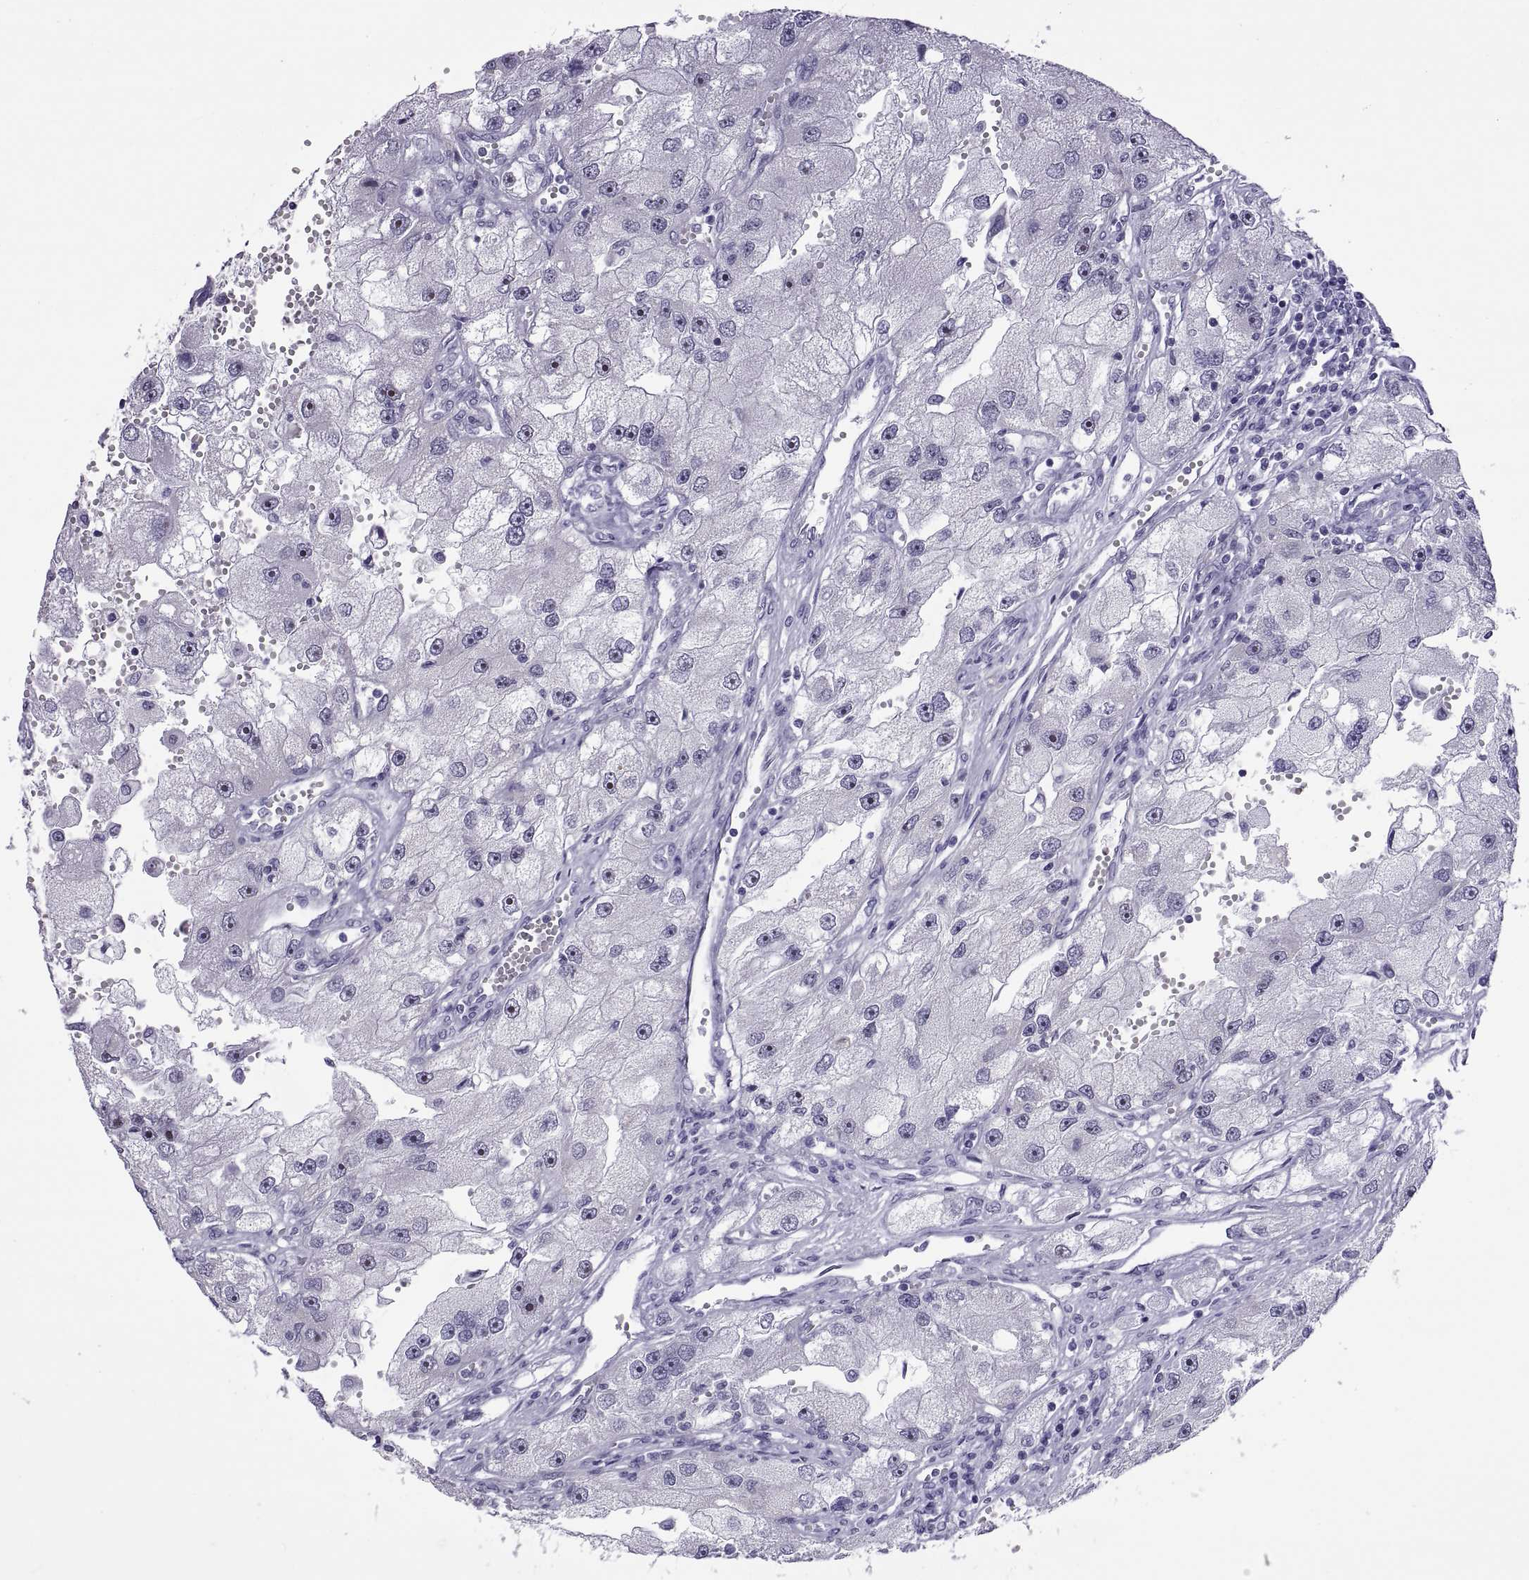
{"staining": {"intensity": "negative", "quantity": "none", "location": "none"}, "tissue": "renal cancer", "cell_type": "Tumor cells", "image_type": "cancer", "snomed": [{"axis": "morphology", "description": "Adenocarcinoma, NOS"}, {"axis": "topography", "description": "Kidney"}], "caption": "Human renal adenocarcinoma stained for a protein using immunohistochemistry (IHC) displays no expression in tumor cells.", "gene": "VSX2", "patient": {"sex": "male", "age": 63}}